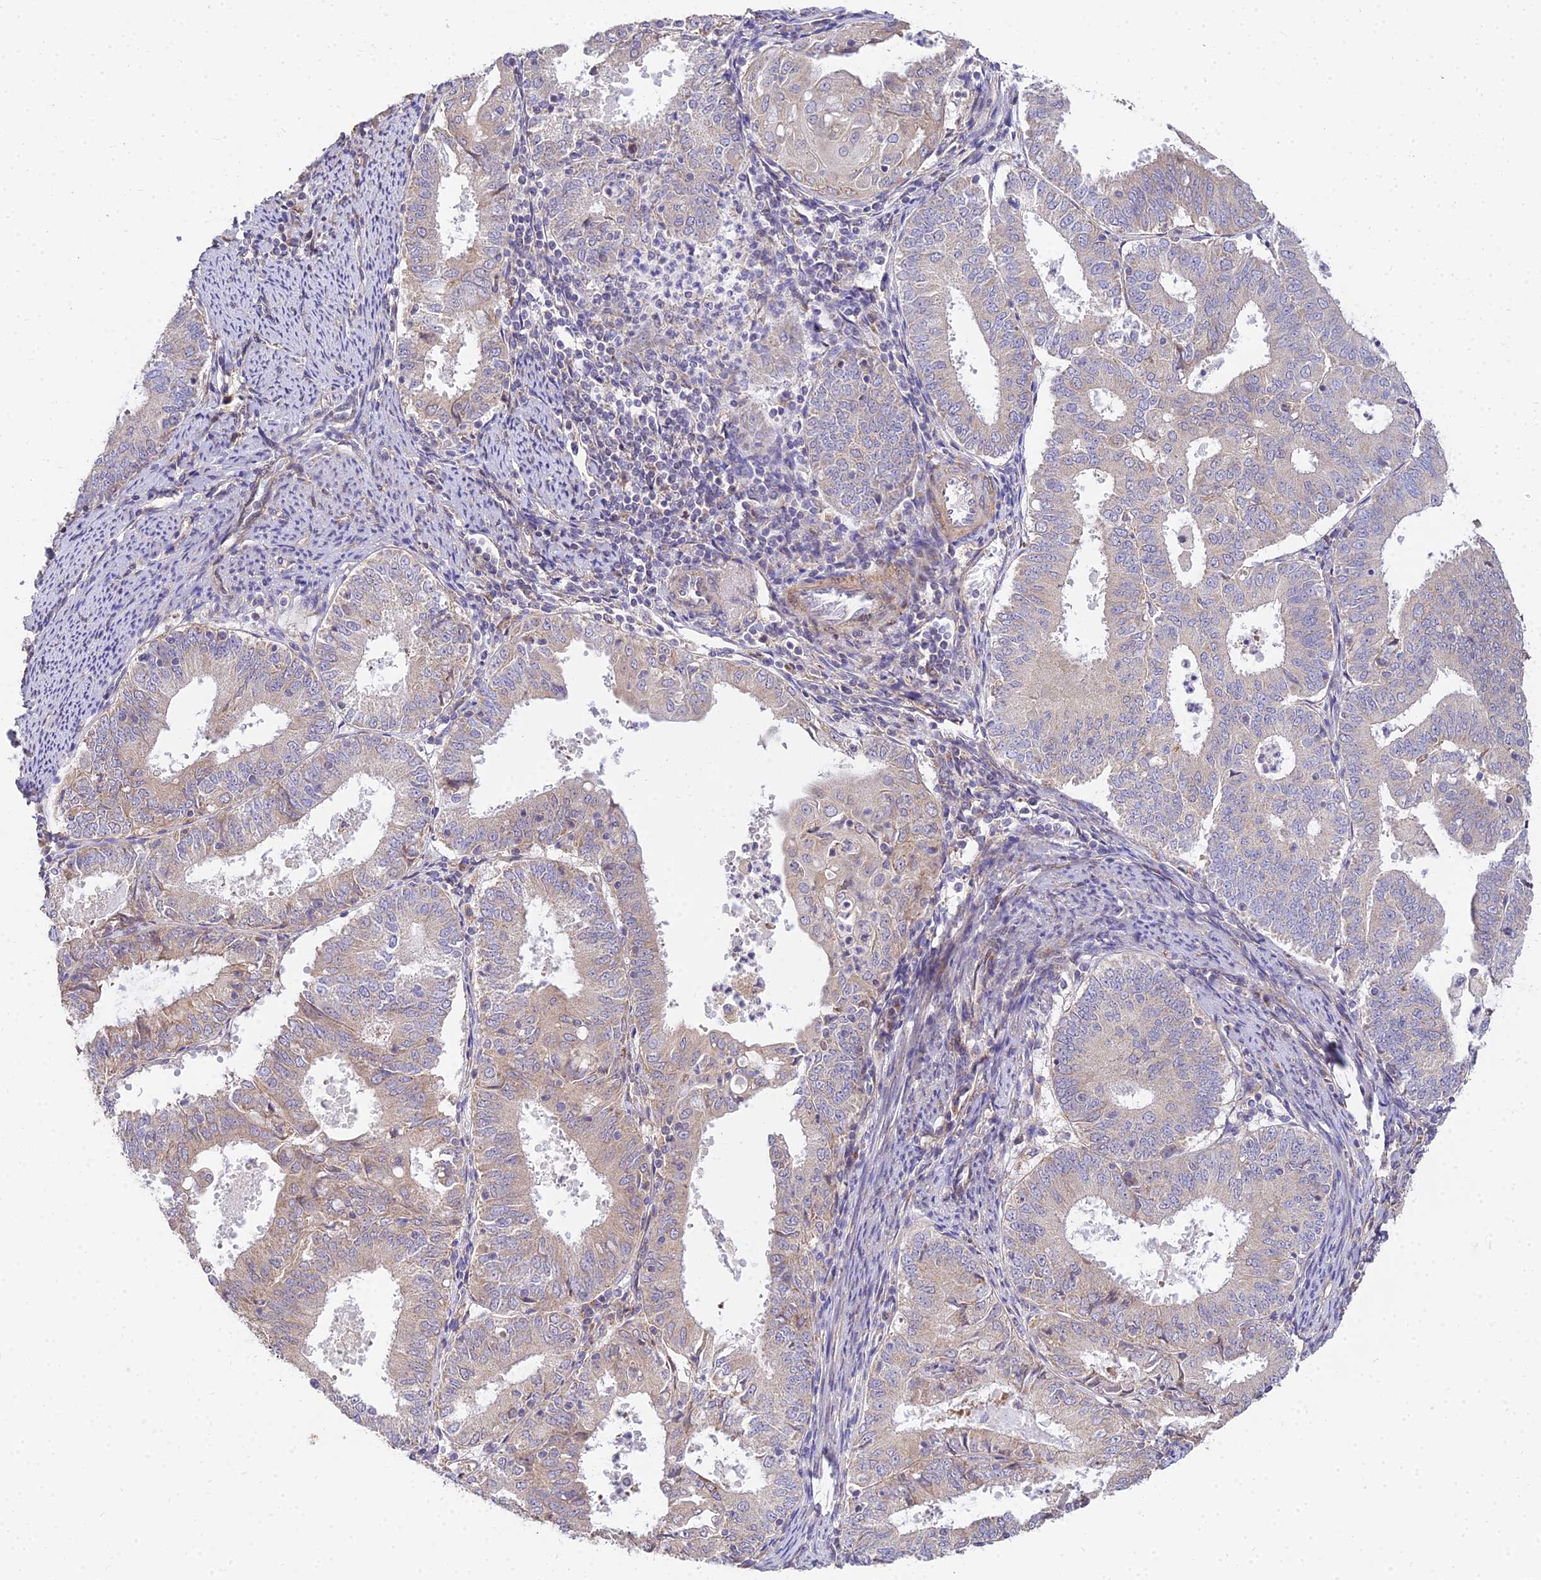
{"staining": {"intensity": "weak", "quantity": ">75%", "location": "cytoplasmic/membranous"}, "tissue": "endometrial cancer", "cell_type": "Tumor cells", "image_type": "cancer", "snomed": [{"axis": "morphology", "description": "Adenocarcinoma, NOS"}, {"axis": "topography", "description": "Endometrium"}], "caption": "Endometrial adenocarcinoma tissue reveals weak cytoplasmic/membranous positivity in approximately >75% of tumor cells, visualized by immunohistochemistry. The staining was performed using DAB (3,3'-diaminobenzidine) to visualize the protein expression in brown, while the nuclei were stained in blue with hematoxylin (Magnification: 20x).", "gene": "ARL8B", "patient": {"sex": "female", "age": 57}}